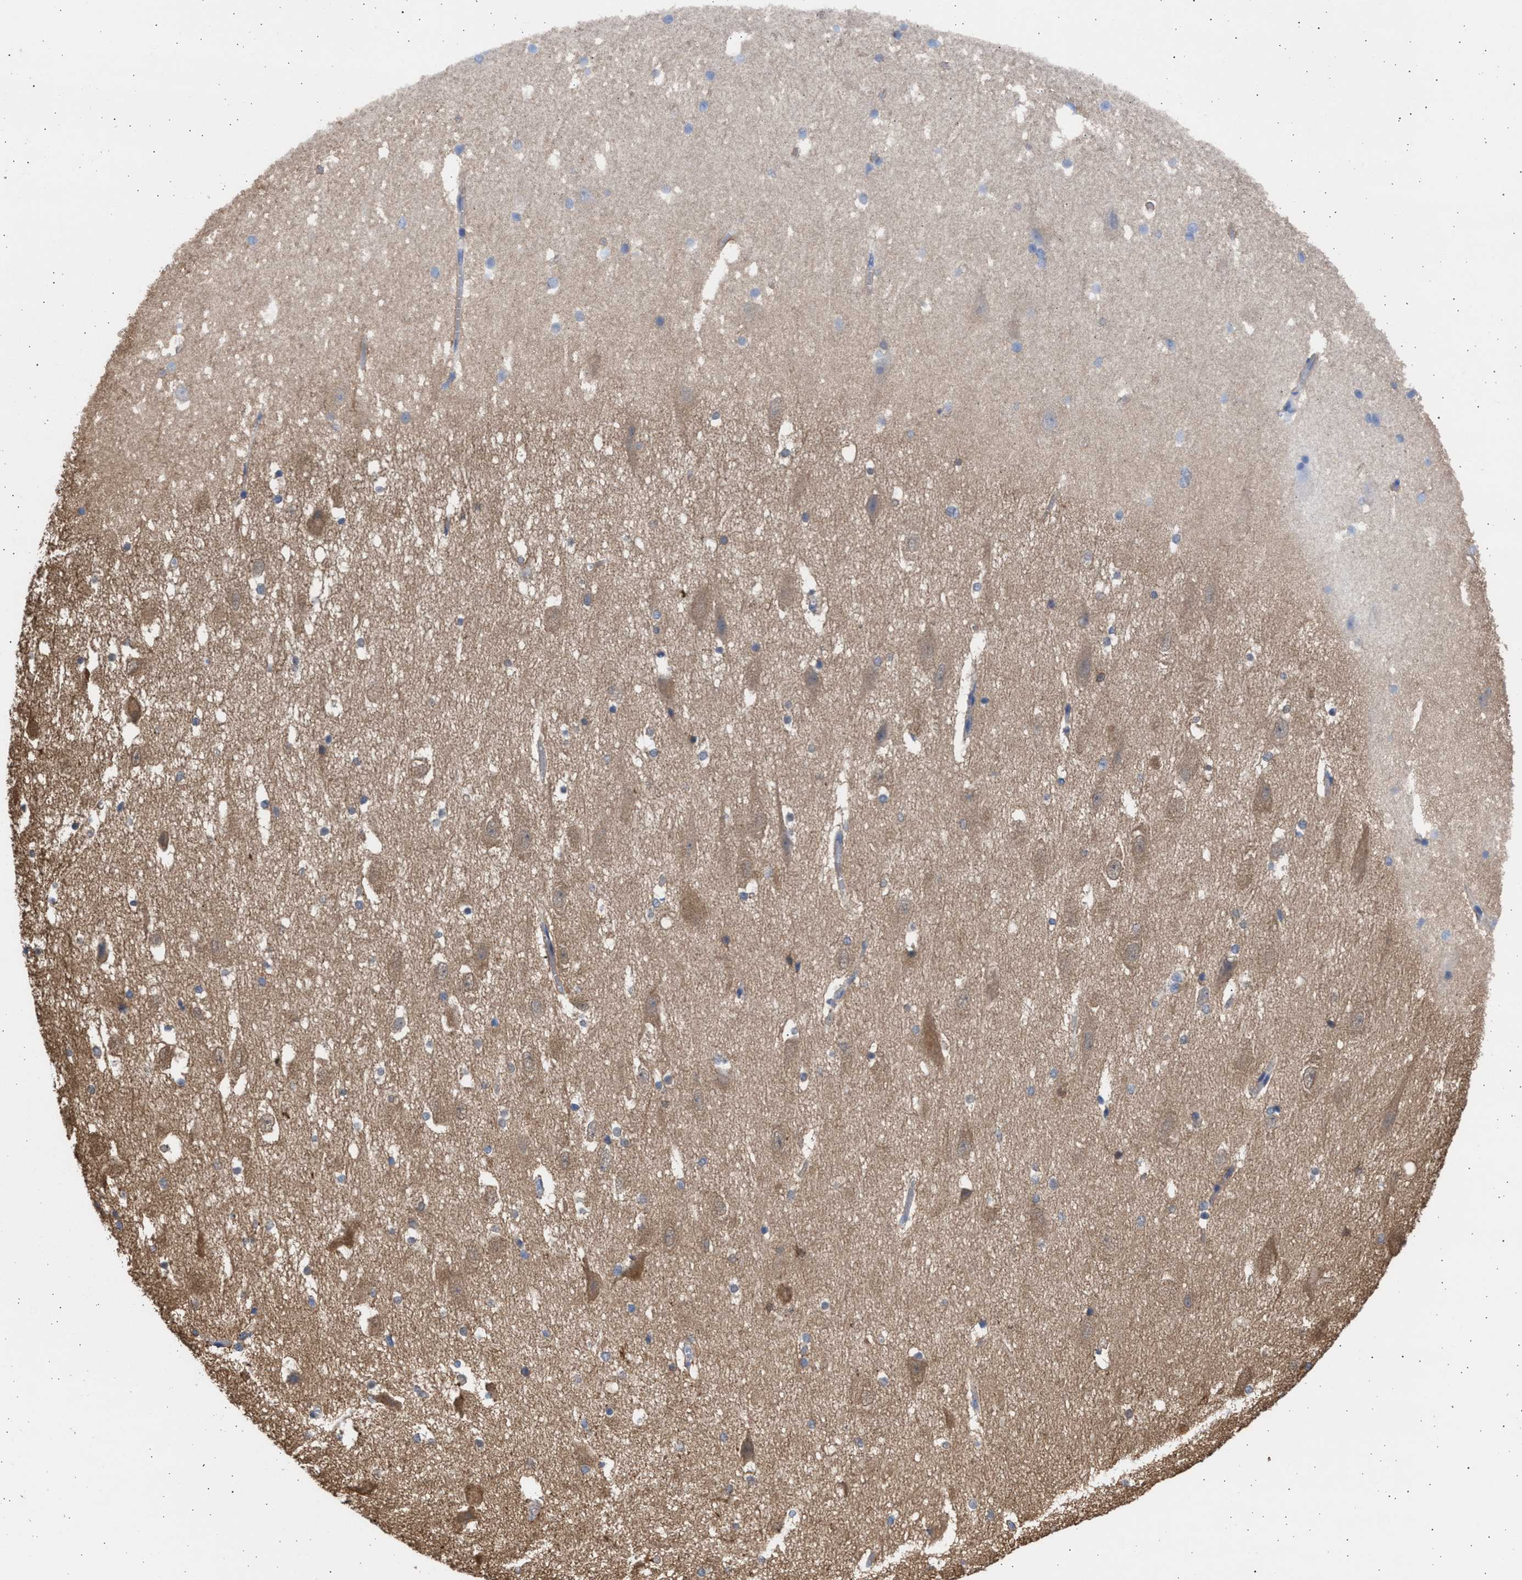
{"staining": {"intensity": "strong", "quantity": "<25%", "location": "cytoplasmic/membranous"}, "tissue": "hippocampus", "cell_type": "Glial cells", "image_type": "normal", "snomed": [{"axis": "morphology", "description": "Normal tissue, NOS"}, {"axis": "topography", "description": "Hippocampus"}], "caption": "This histopathology image displays immunohistochemistry (IHC) staining of normal hippocampus, with medium strong cytoplasmic/membranous expression in about <25% of glial cells.", "gene": "ALDOC", "patient": {"sex": "female", "age": 19}}